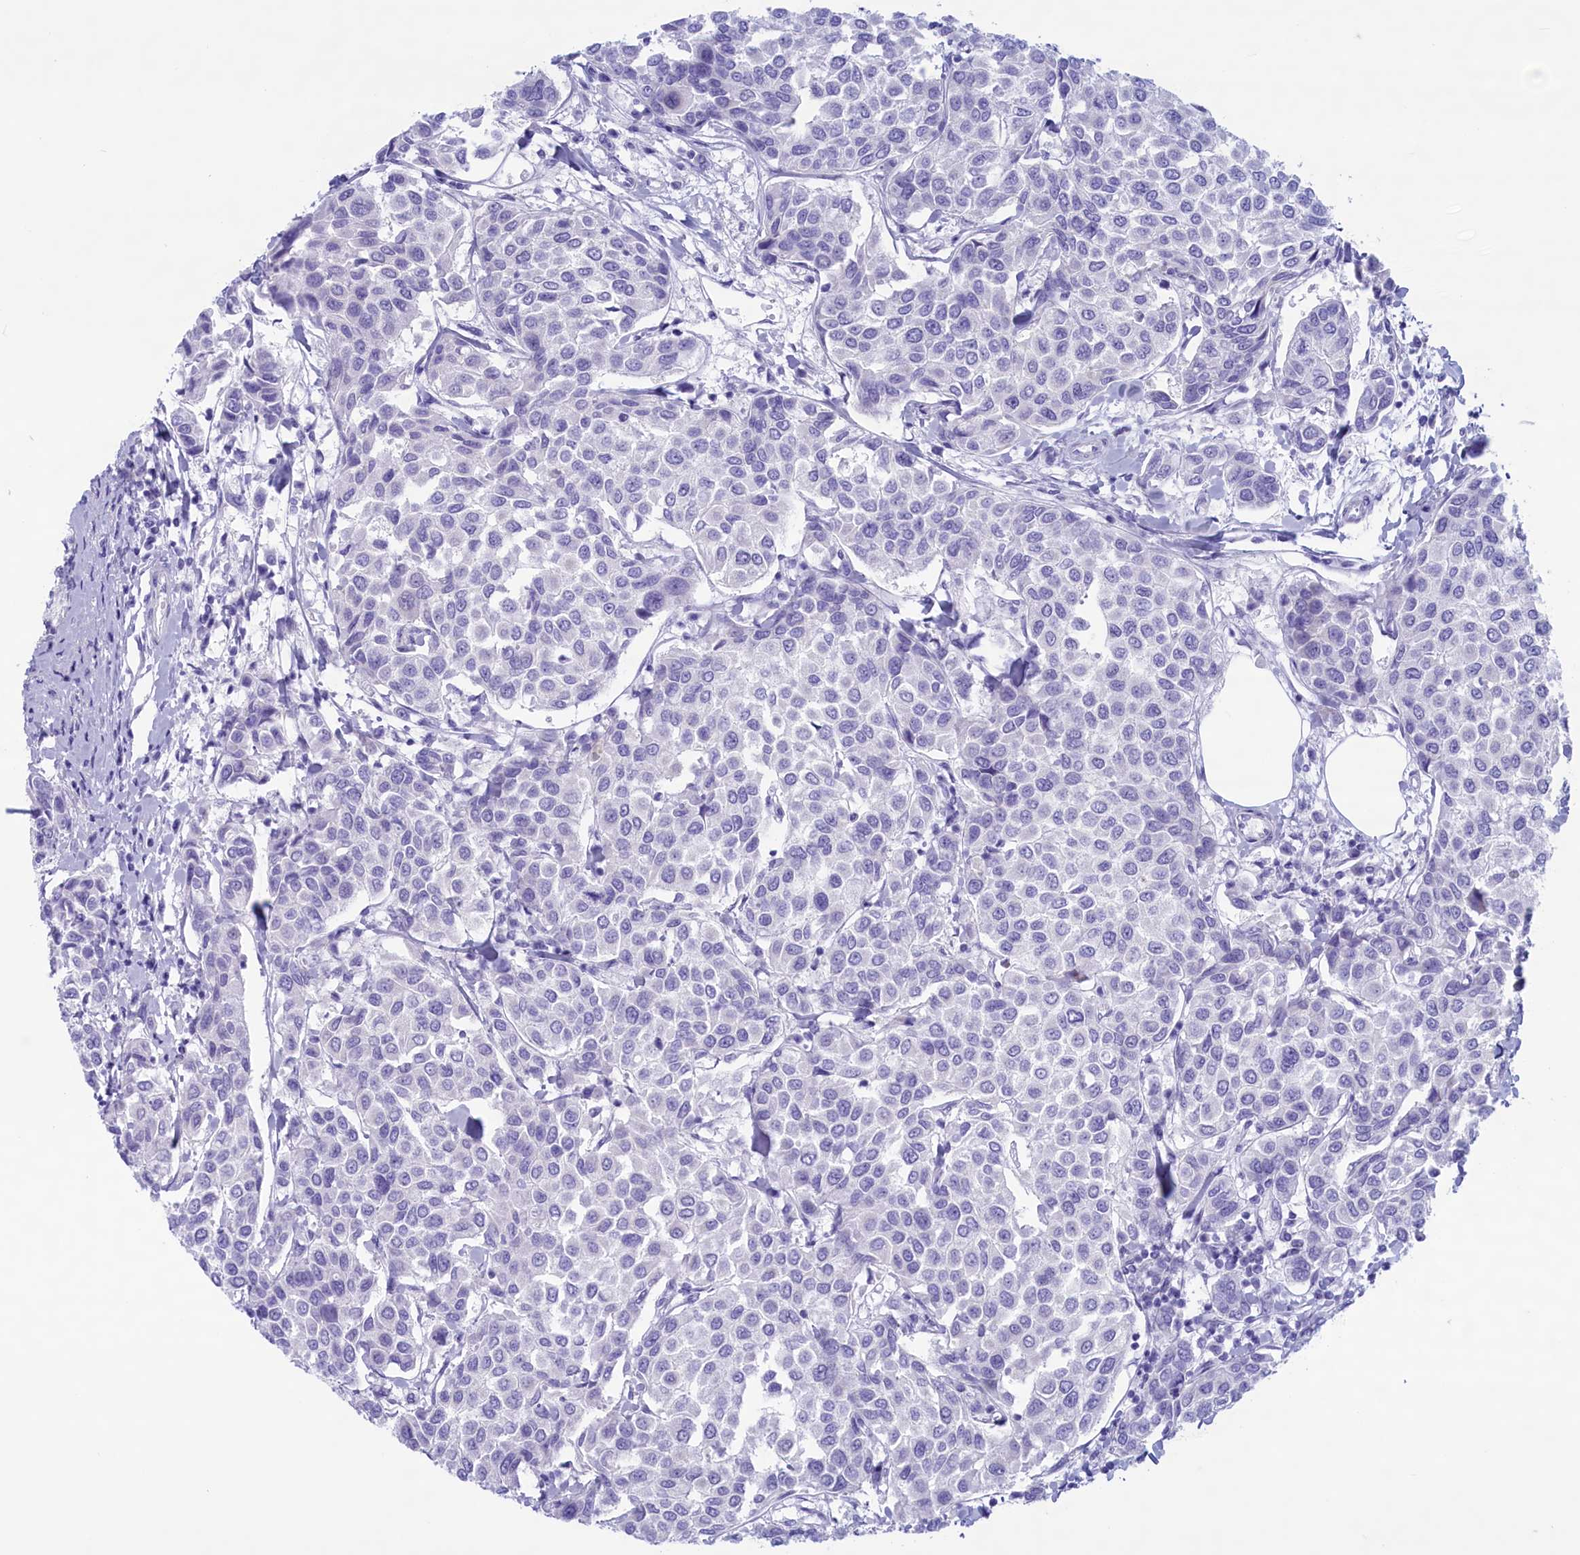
{"staining": {"intensity": "negative", "quantity": "none", "location": "none"}, "tissue": "breast cancer", "cell_type": "Tumor cells", "image_type": "cancer", "snomed": [{"axis": "morphology", "description": "Duct carcinoma"}, {"axis": "topography", "description": "Breast"}], "caption": "This is a image of immunohistochemistry staining of breast cancer, which shows no expression in tumor cells.", "gene": "MPV17L2", "patient": {"sex": "female", "age": 55}}